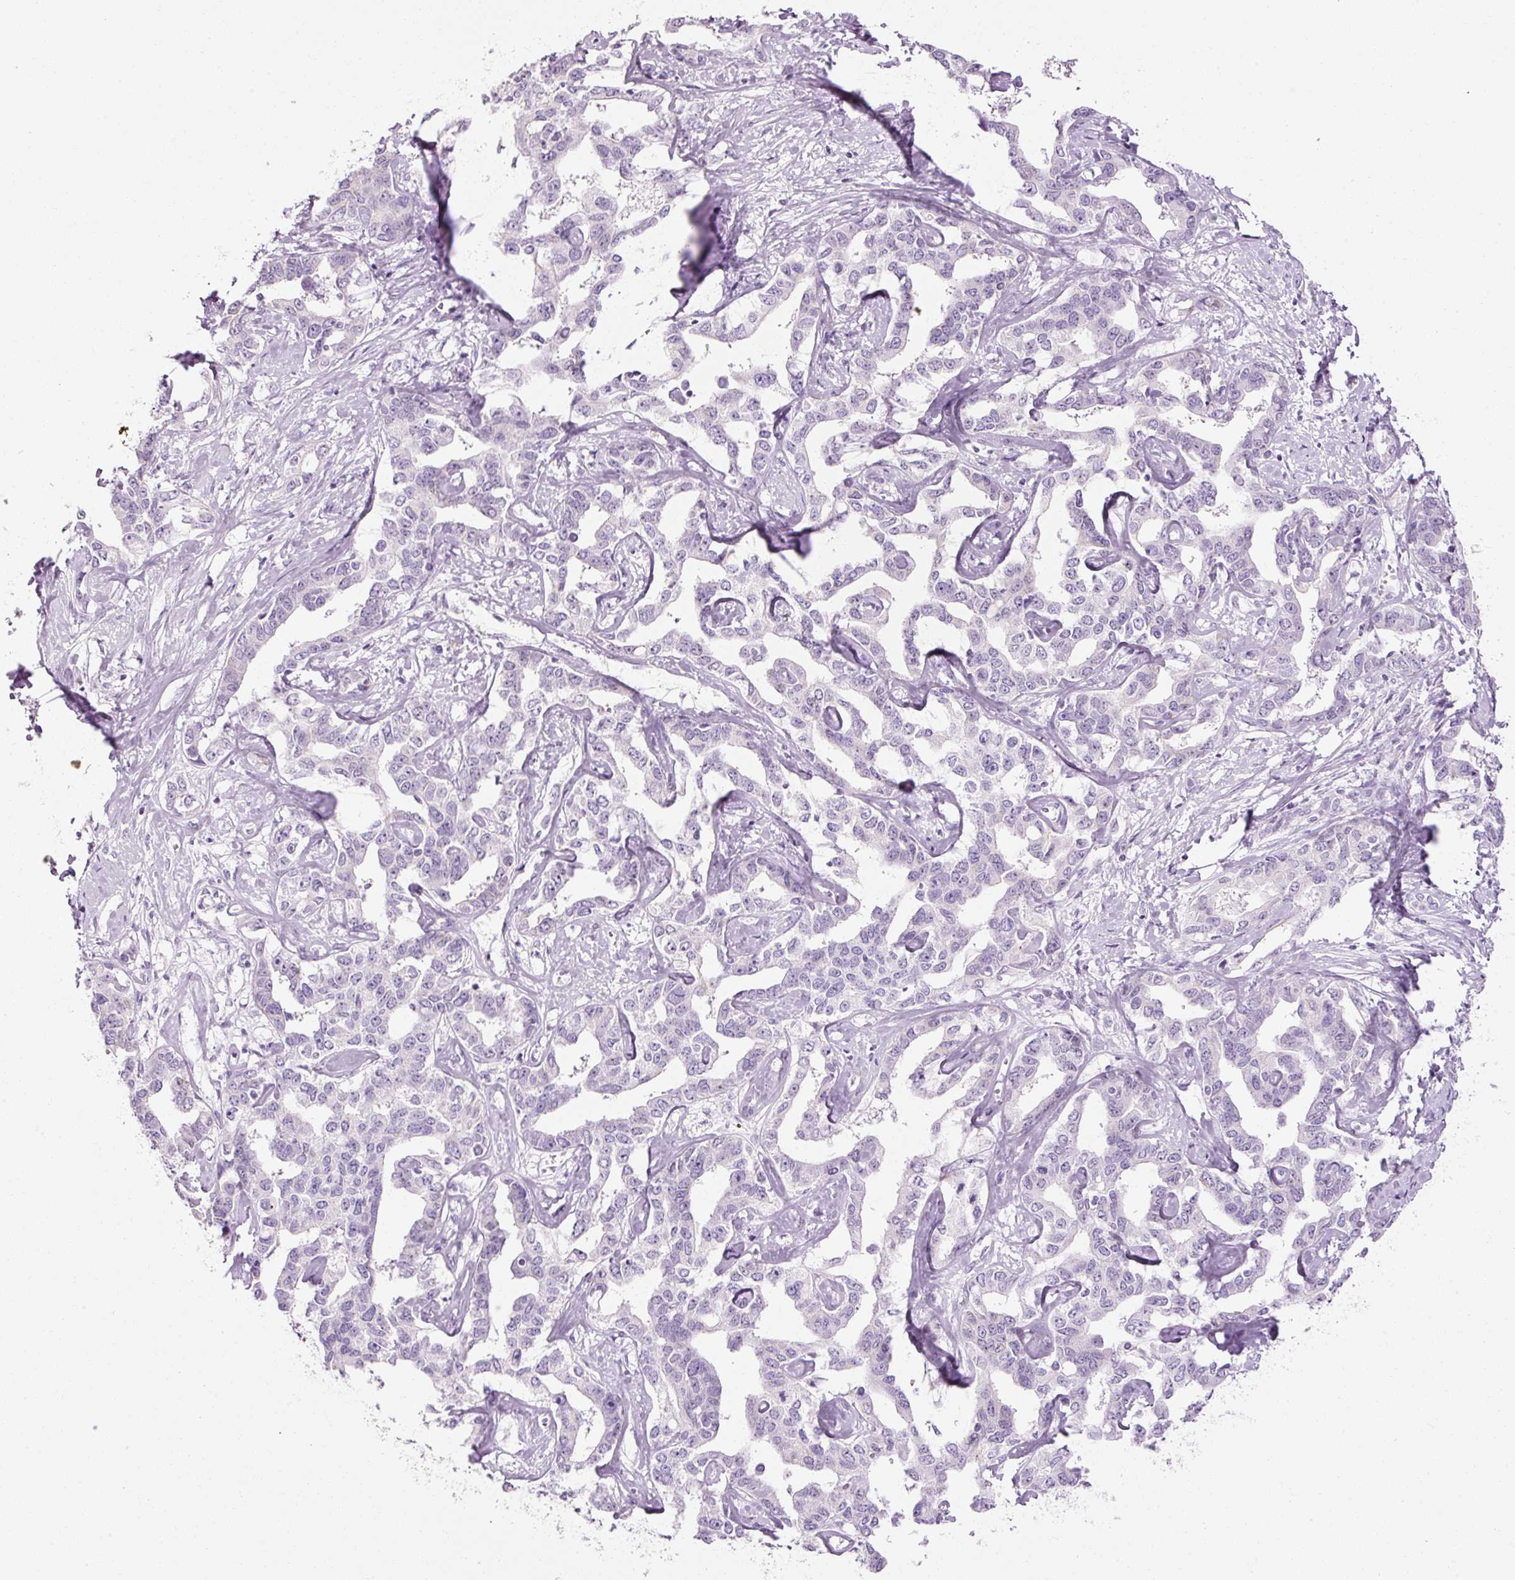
{"staining": {"intensity": "negative", "quantity": "none", "location": "none"}, "tissue": "liver cancer", "cell_type": "Tumor cells", "image_type": "cancer", "snomed": [{"axis": "morphology", "description": "Cholangiocarcinoma"}, {"axis": "topography", "description": "Liver"}], "caption": "This is an immunohistochemistry (IHC) histopathology image of human liver cancer. There is no expression in tumor cells.", "gene": "ANKRD20A1", "patient": {"sex": "male", "age": 59}}